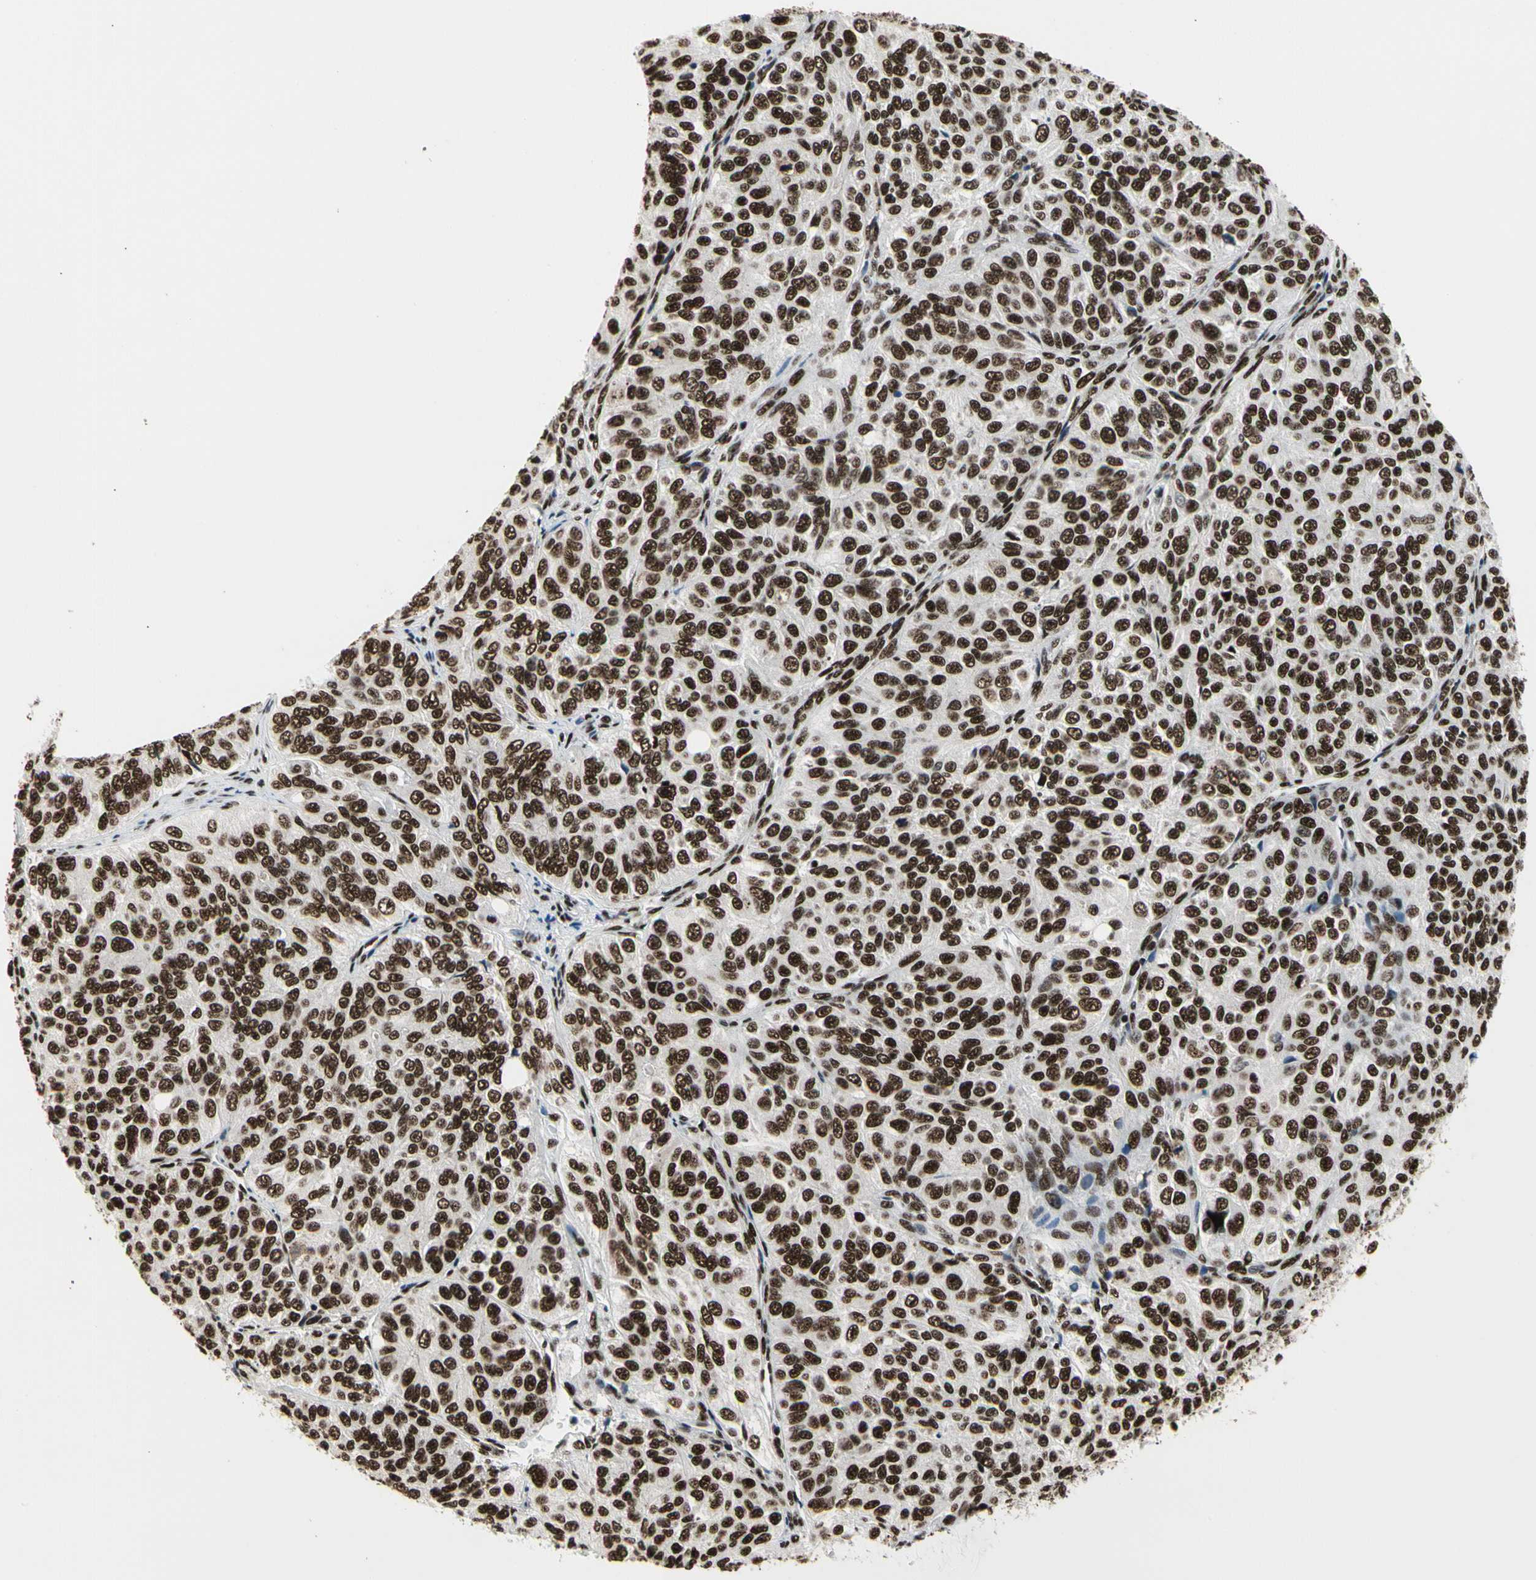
{"staining": {"intensity": "strong", "quantity": ">75%", "location": "nuclear"}, "tissue": "ovarian cancer", "cell_type": "Tumor cells", "image_type": "cancer", "snomed": [{"axis": "morphology", "description": "Carcinoma, endometroid"}, {"axis": "topography", "description": "Ovary"}], "caption": "This is an image of immunohistochemistry (IHC) staining of endometroid carcinoma (ovarian), which shows strong staining in the nuclear of tumor cells.", "gene": "SRSF11", "patient": {"sex": "female", "age": 51}}